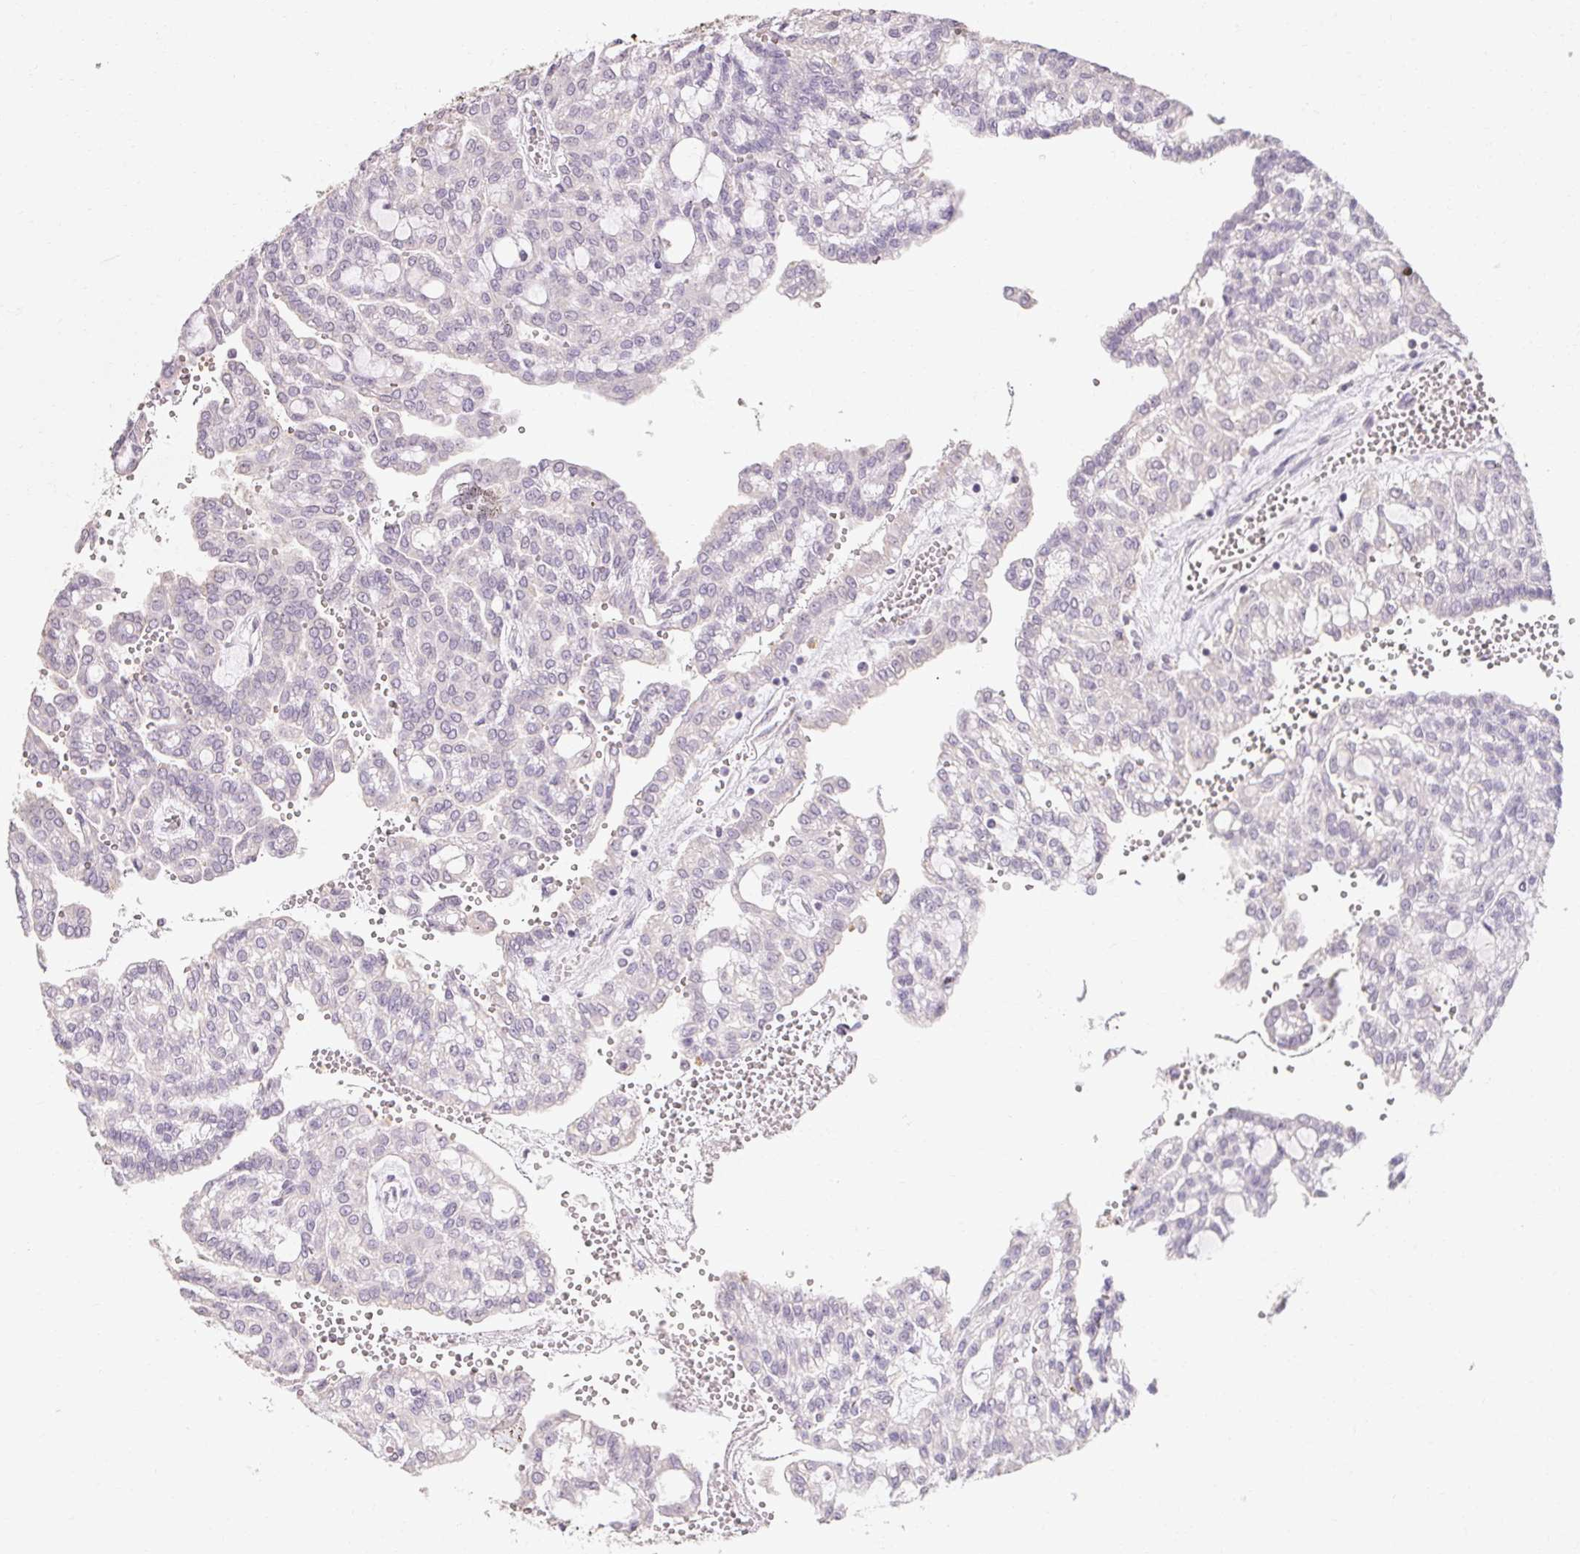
{"staining": {"intensity": "negative", "quantity": "none", "location": "none"}, "tissue": "renal cancer", "cell_type": "Tumor cells", "image_type": "cancer", "snomed": [{"axis": "morphology", "description": "Adenocarcinoma, NOS"}, {"axis": "topography", "description": "Kidney"}], "caption": "DAB (3,3'-diaminobenzidine) immunohistochemical staining of adenocarcinoma (renal) reveals no significant staining in tumor cells.", "gene": "MAP7D2", "patient": {"sex": "male", "age": 63}}